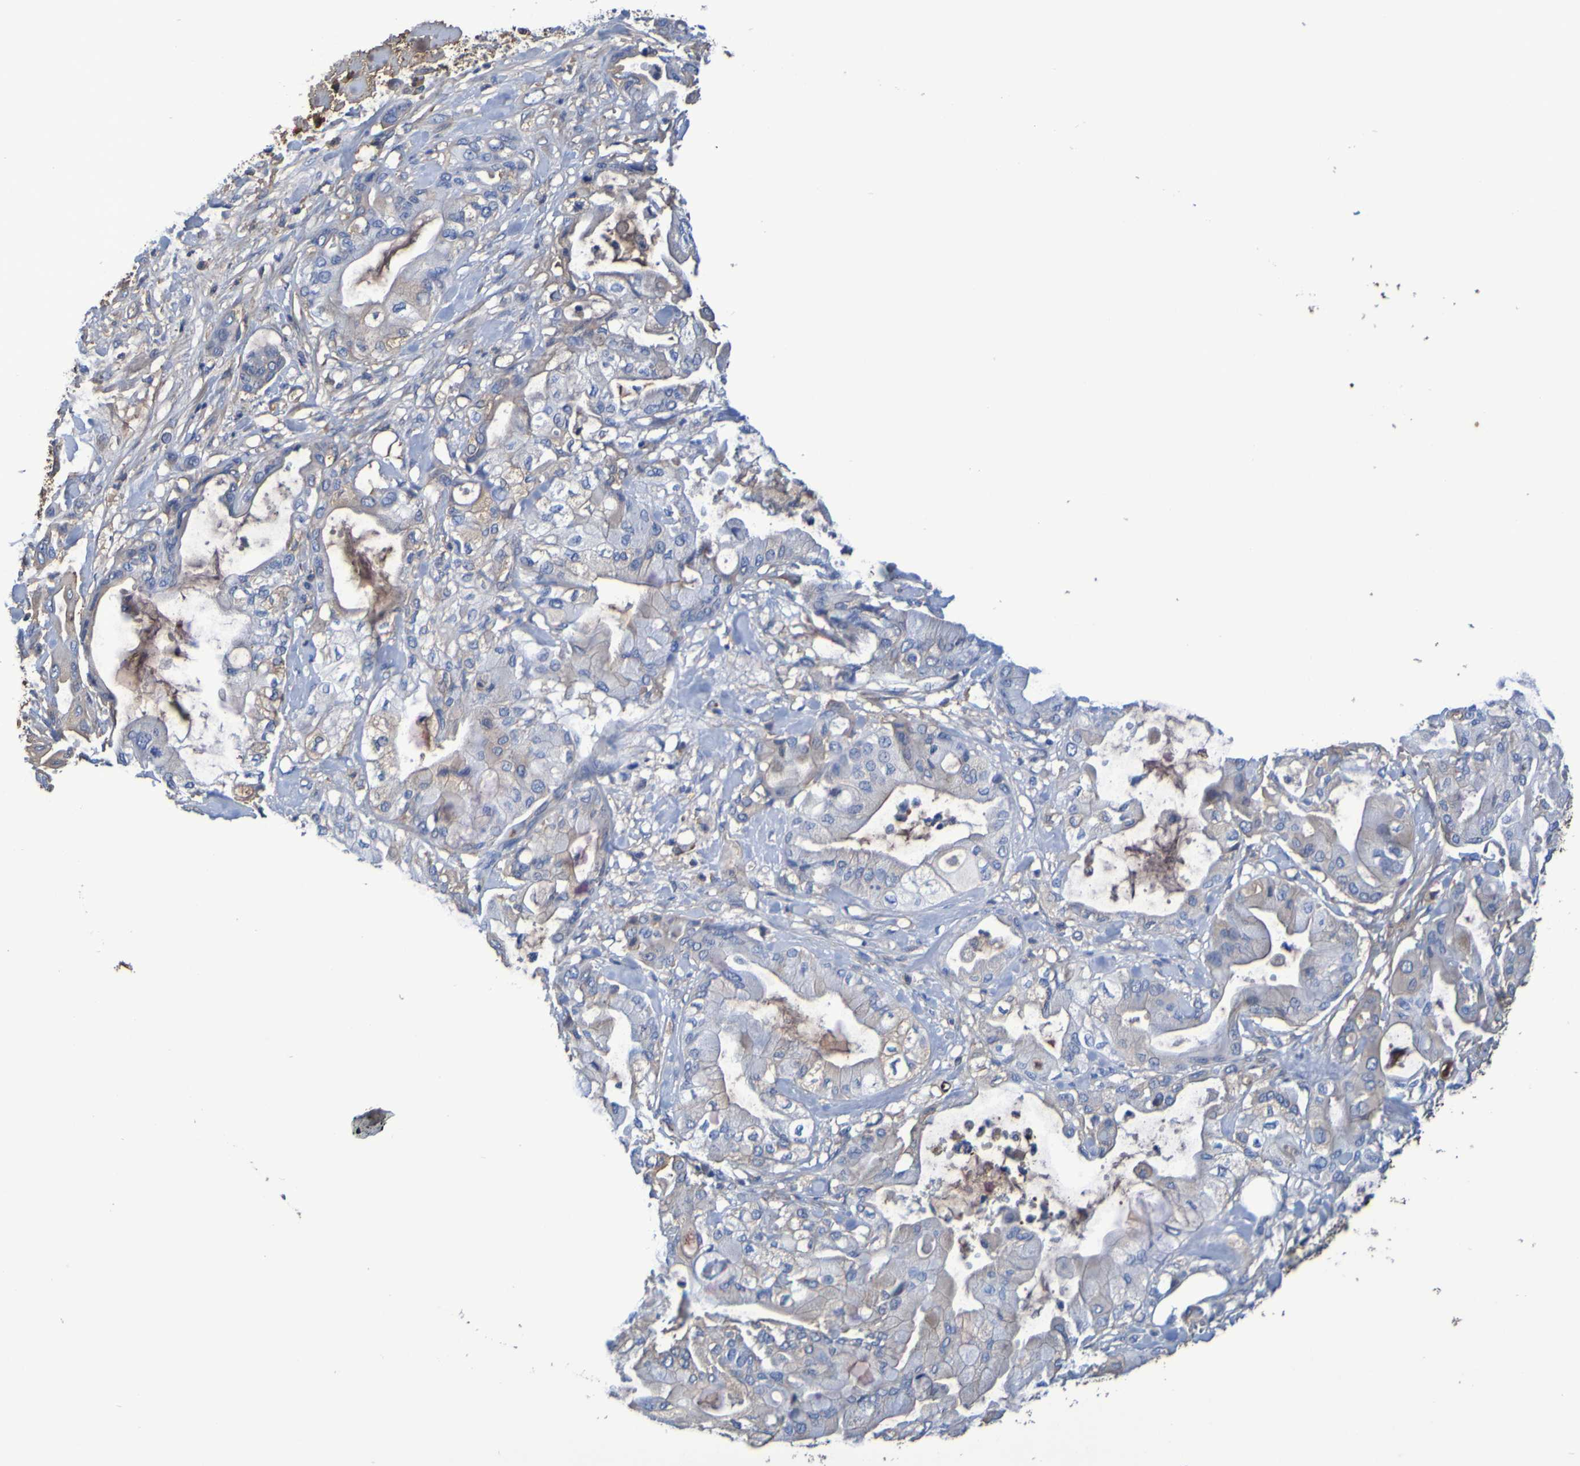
{"staining": {"intensity": "weak", "quantity": "25%-75%", "location": "cytoplasmic/membranous"}, "tissue": "pancreatic cancer", "cell_type": "Tumor cells", "image_type": "cancer", "snomed": [{"axis": "morphology", "description": "Adenocarcinoma, NOS"}, {"axis": "morphology", "description": "Adenocarcinoma, metastatic, NOS"}, {"axis": "topography", "description": "Lymph node"}, {"axis": "topography", "description": "Pancreas"}, {"axis": "topography", "description": "Duodenum"}], "caption": "Immunohistochemical staining of pancreatic cancer shows weak cytoplasmic/membranous protein expression in approximately 25%-75% of tumor cells.", "gene": "GAB3", "patient": {"sex": "female", "age": 64}}